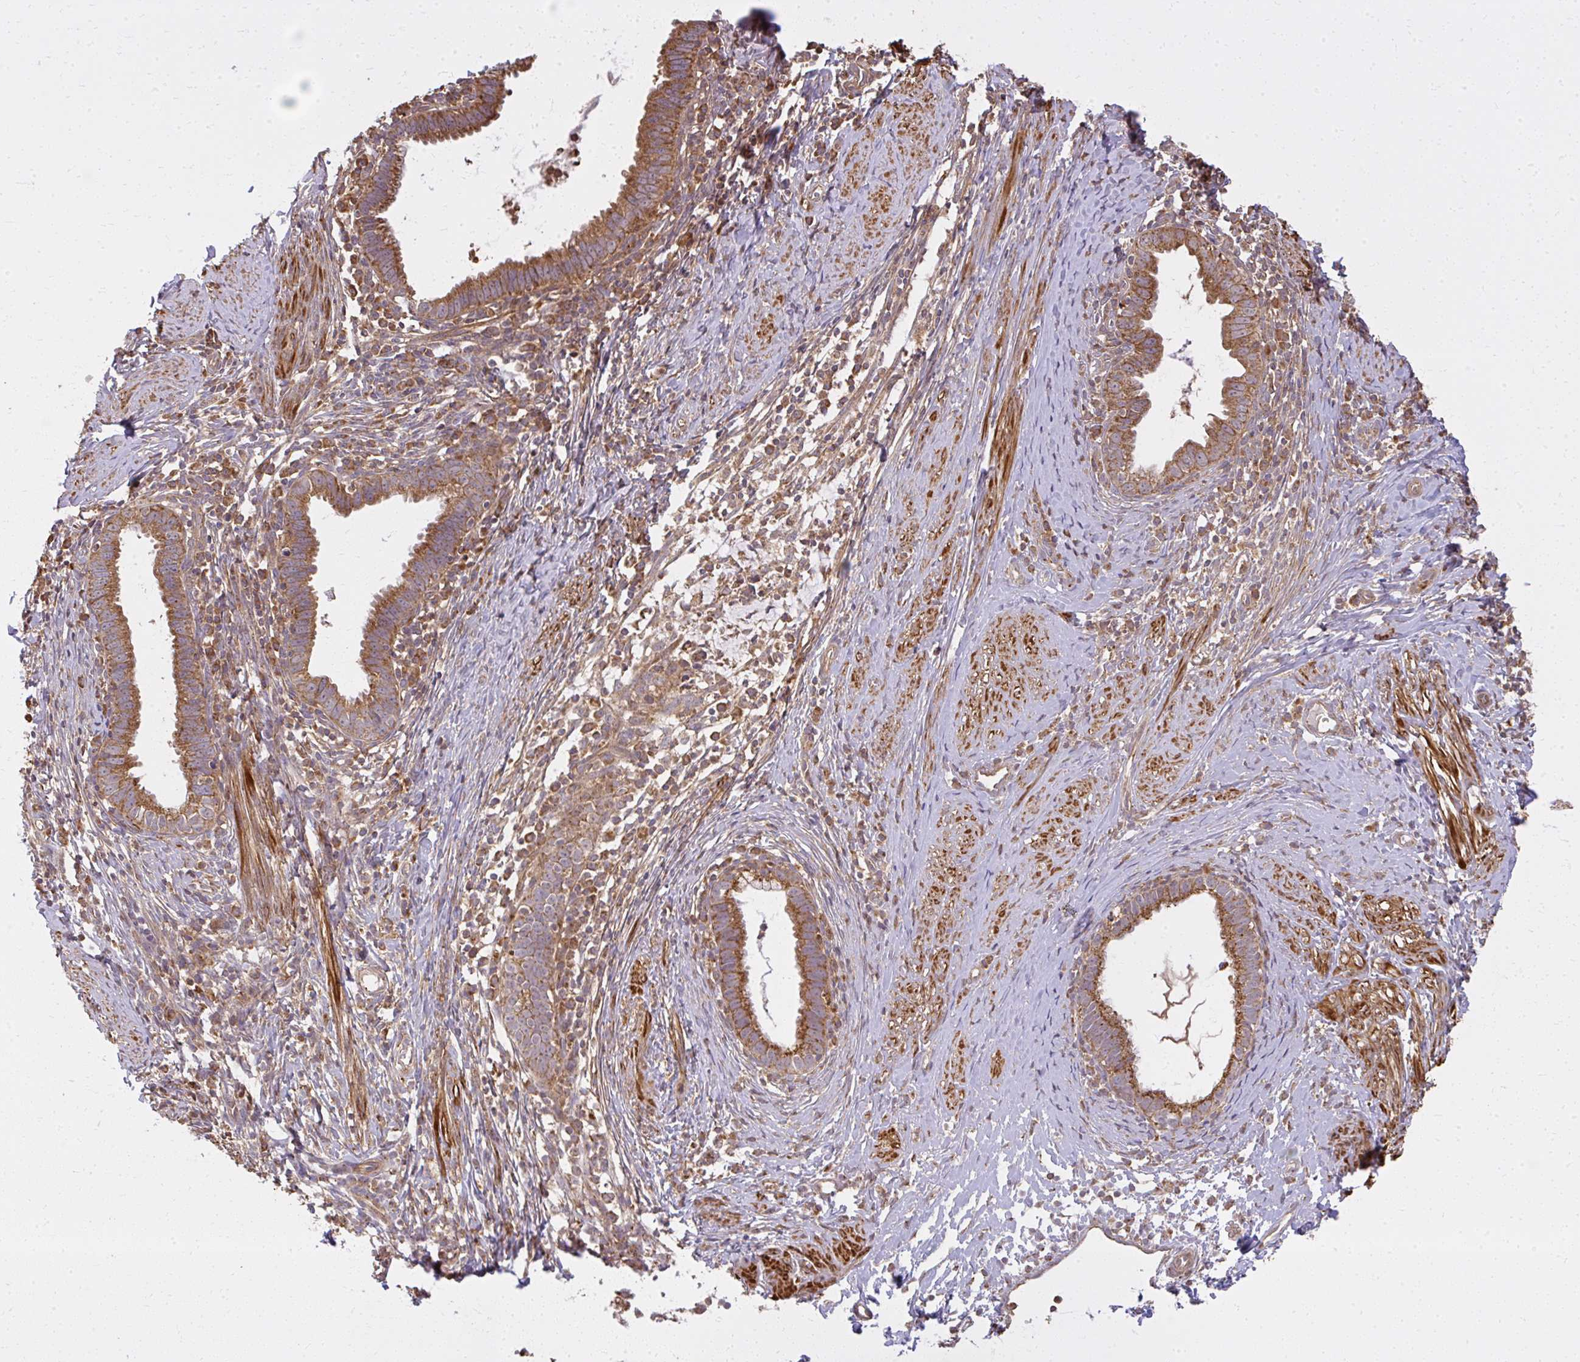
{"staining": {"intensity": "moderate", "quantity": ">75%", "location": "cytoplasmic/membranous"}, "tissue": "cervical cancer", "cell_type": "Tumor cells", "image_type": "cancer", "snomed": [{"axis": "morphology", "description": "Adenocarcinoma, NOS"}, {"axis": "topography", "description": "Cervix"}], "caption": "An IHC histopathology image of neoplastic tissue is shown. Protein staining in brown labels moderate cytoplasmic/membranous positivity in cervical cancer within tumor cells. Using DAB (3,3'-diaminobenzidine) (brown) and hematoxylin (blue) stains, captured at high magnification using brightfield microscopy.", "gene": "GNS", "patient": {"sex": "female", "age": 36}}